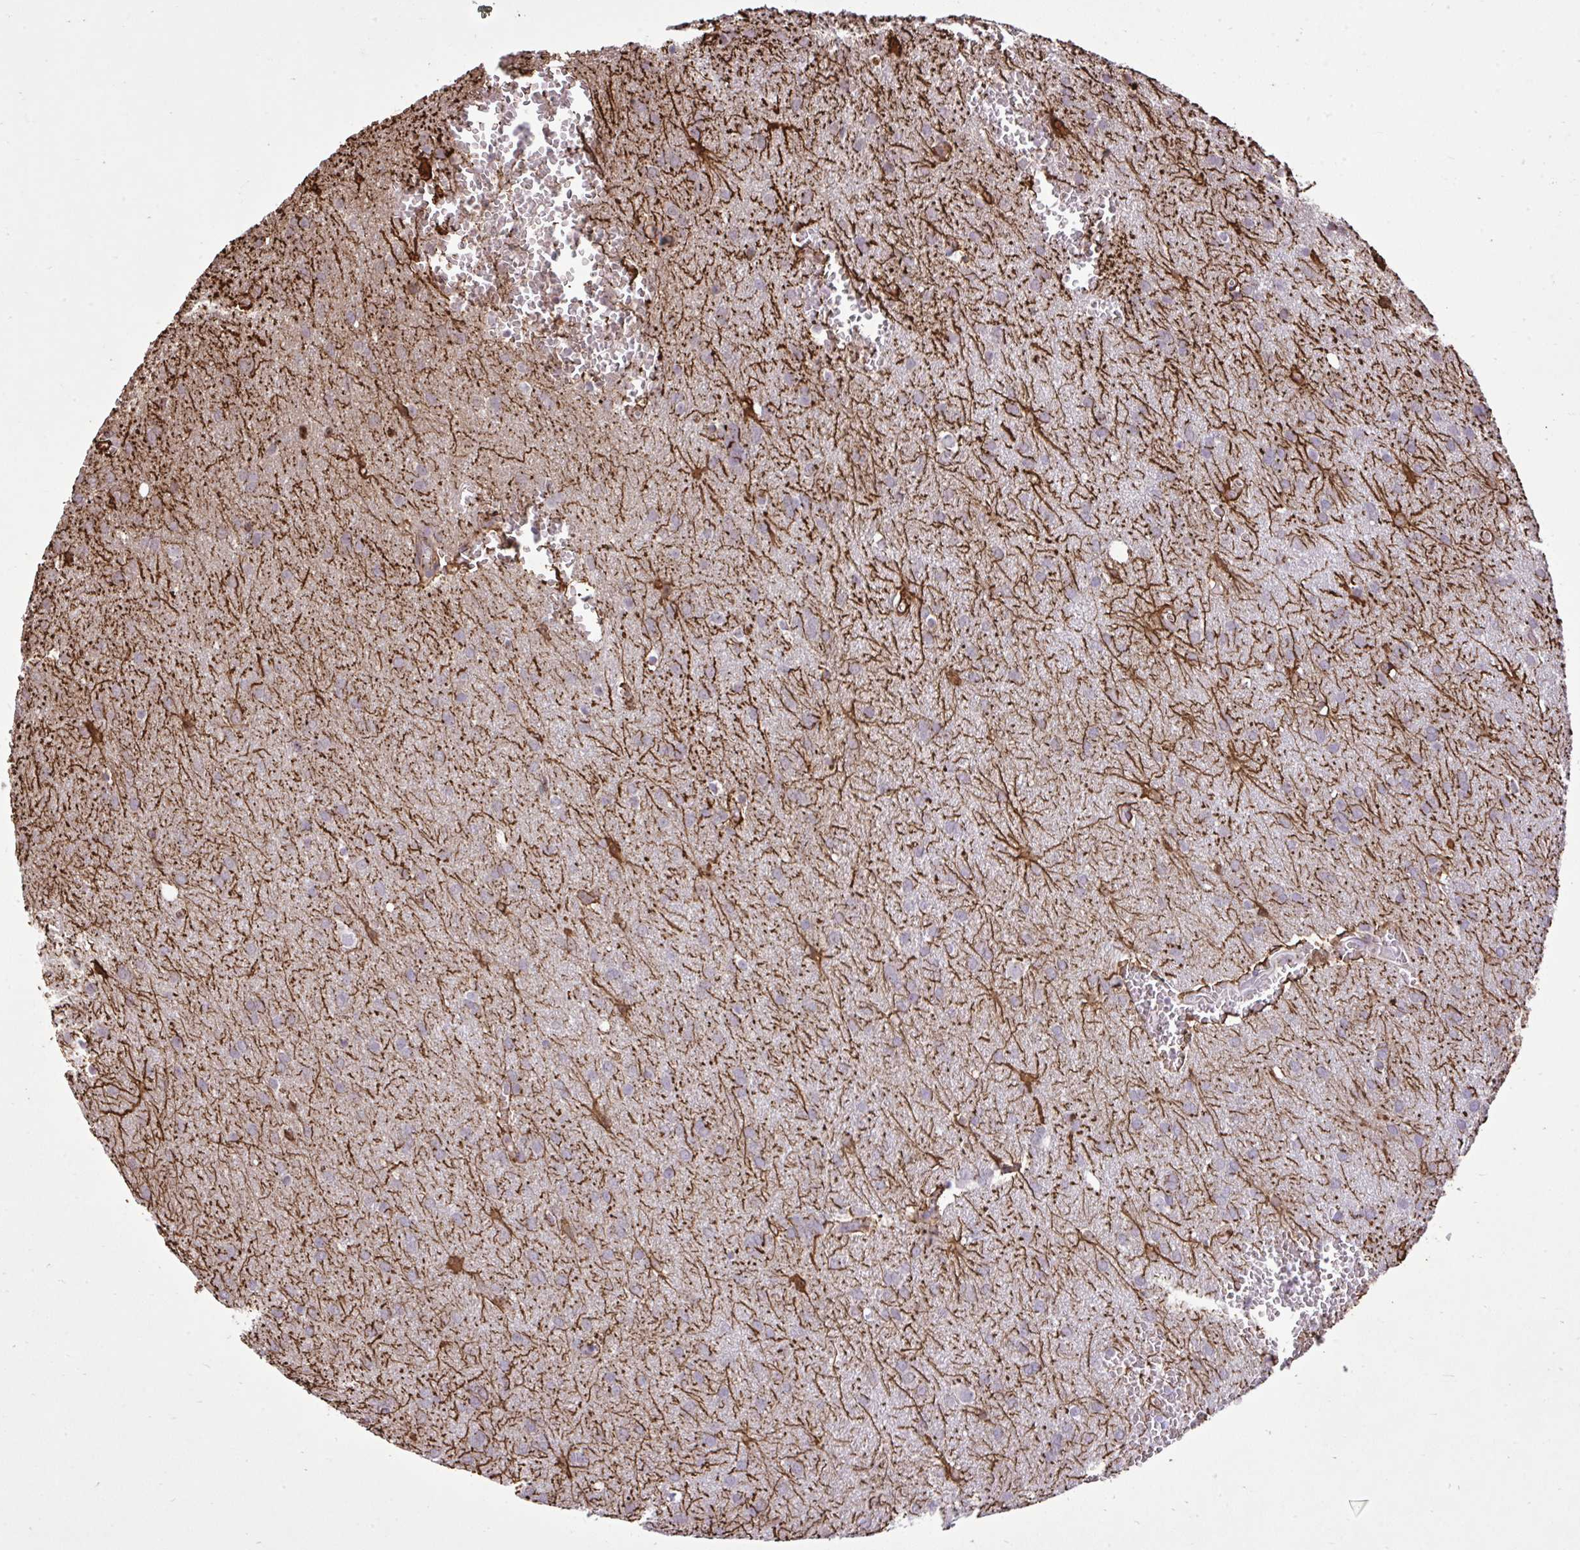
{"staining": {"intensity": "negative", "quantity": "none", "location": "none"}, "tissue": "glioma", "cell_type": "Tumor cells", "image_type": "cancer", "snomed": [{"axis": "morphology", "description": "Glioma, malignant, Low grade"}, {"axis": "topography", "description": "Brain"}], "caption": "There is no significant expression in tumor cells of low-grade glioma (malignant).", "gene": "CYP20A1", "patient": {"sex": "female", "age": 33}}